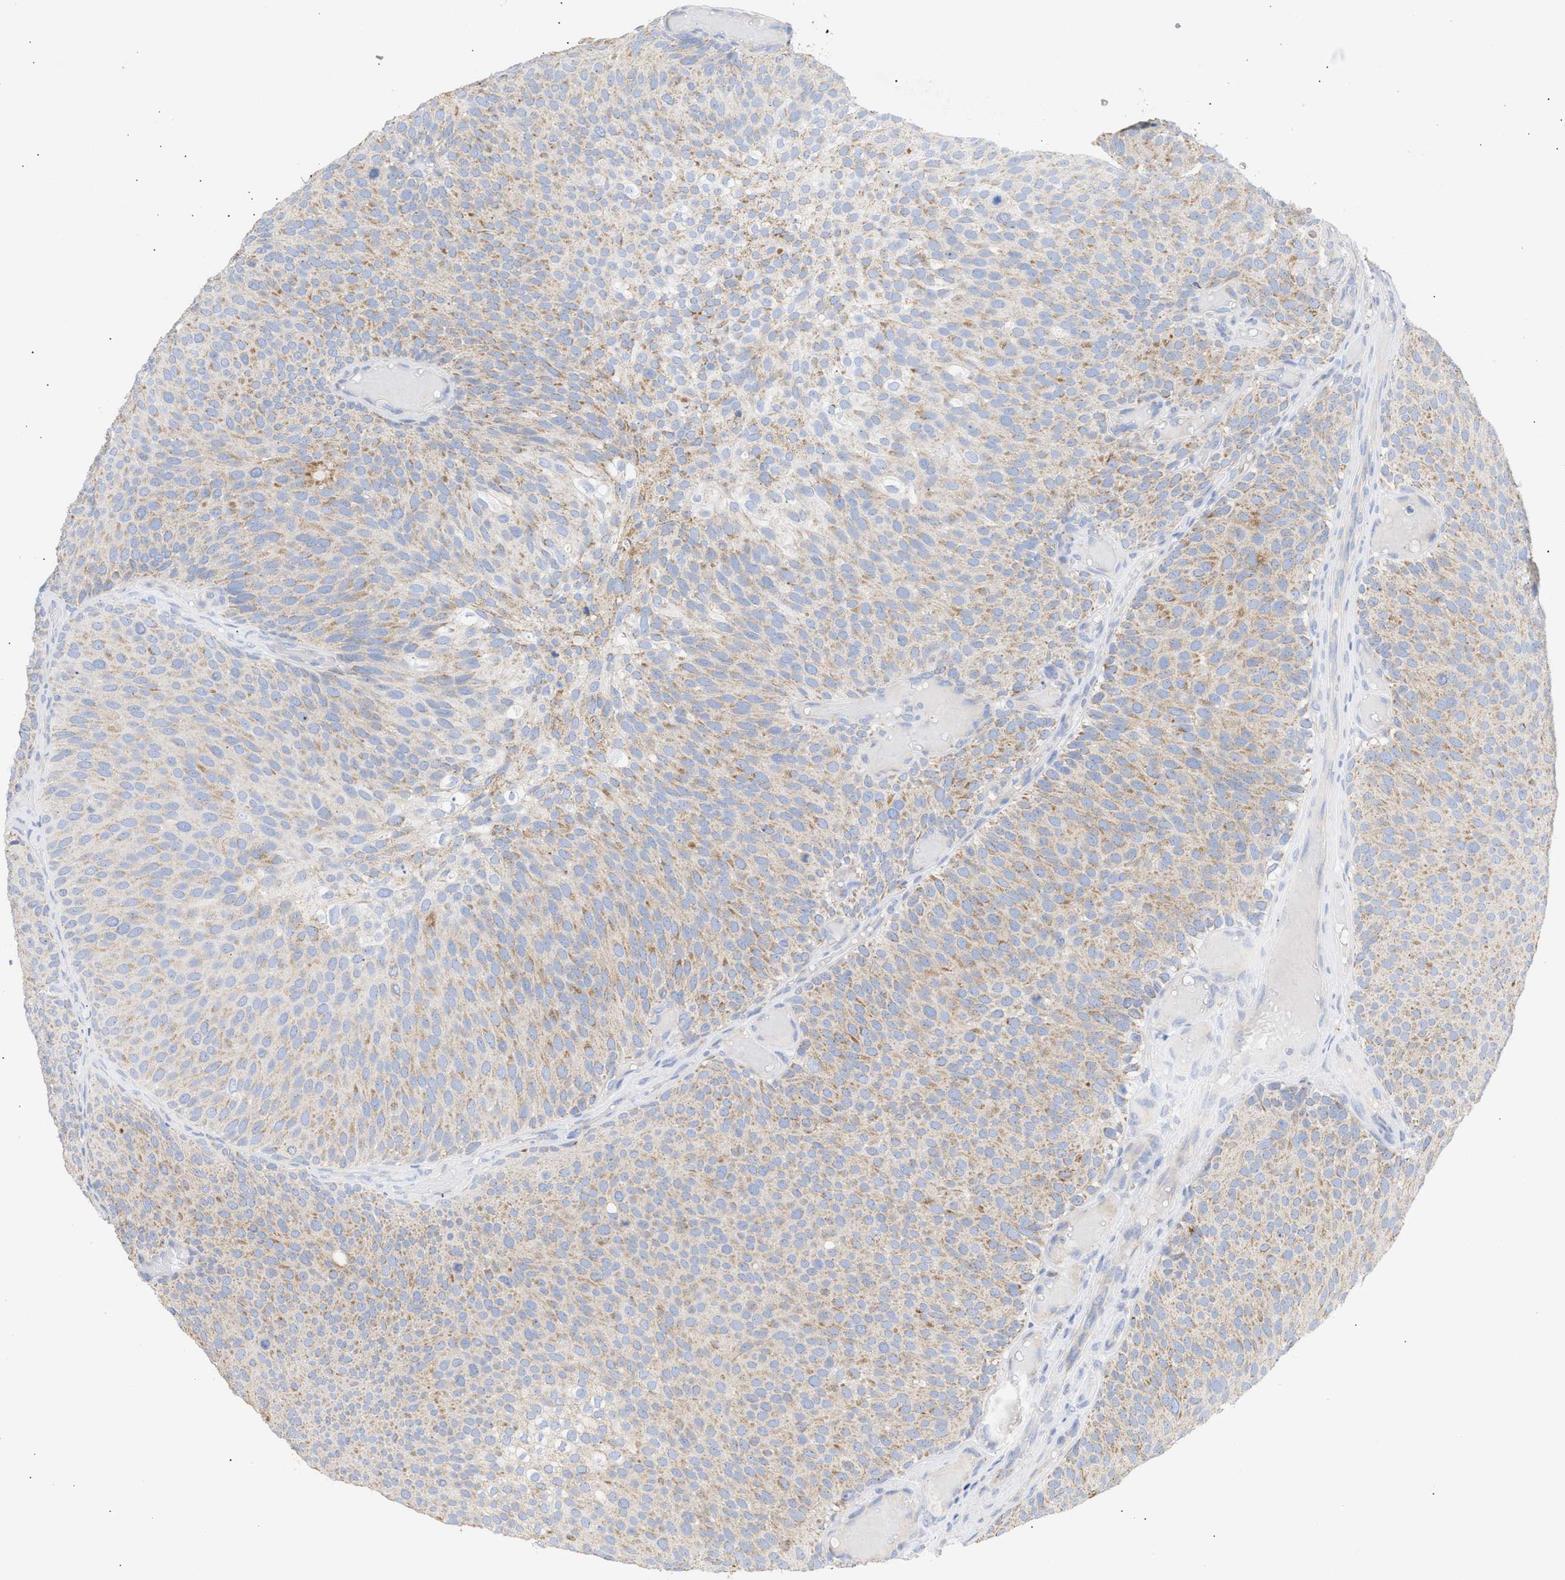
{"staining": {"intensity": "weak", "quantity": ">75%", "location": "cytoplasmic/membranous"}, "tissue": "urothelial cancer", "cell_type": "Tumor cells", "image_type": "cancer", "snomed": [{"axis": "morphology", "description": "Urothelial carcinoma, Low grade"}, {"axis": "topography", "description": "Urinary bladder"}], "caption": "Urothelial cancer was stained to show a protein in brown. There is low levels of weak cytoplasmic/membranous staining in approximately >75% of tumor cells.", "gene": "ACOT13", "patient": {"sex": "male", "age": 78}}